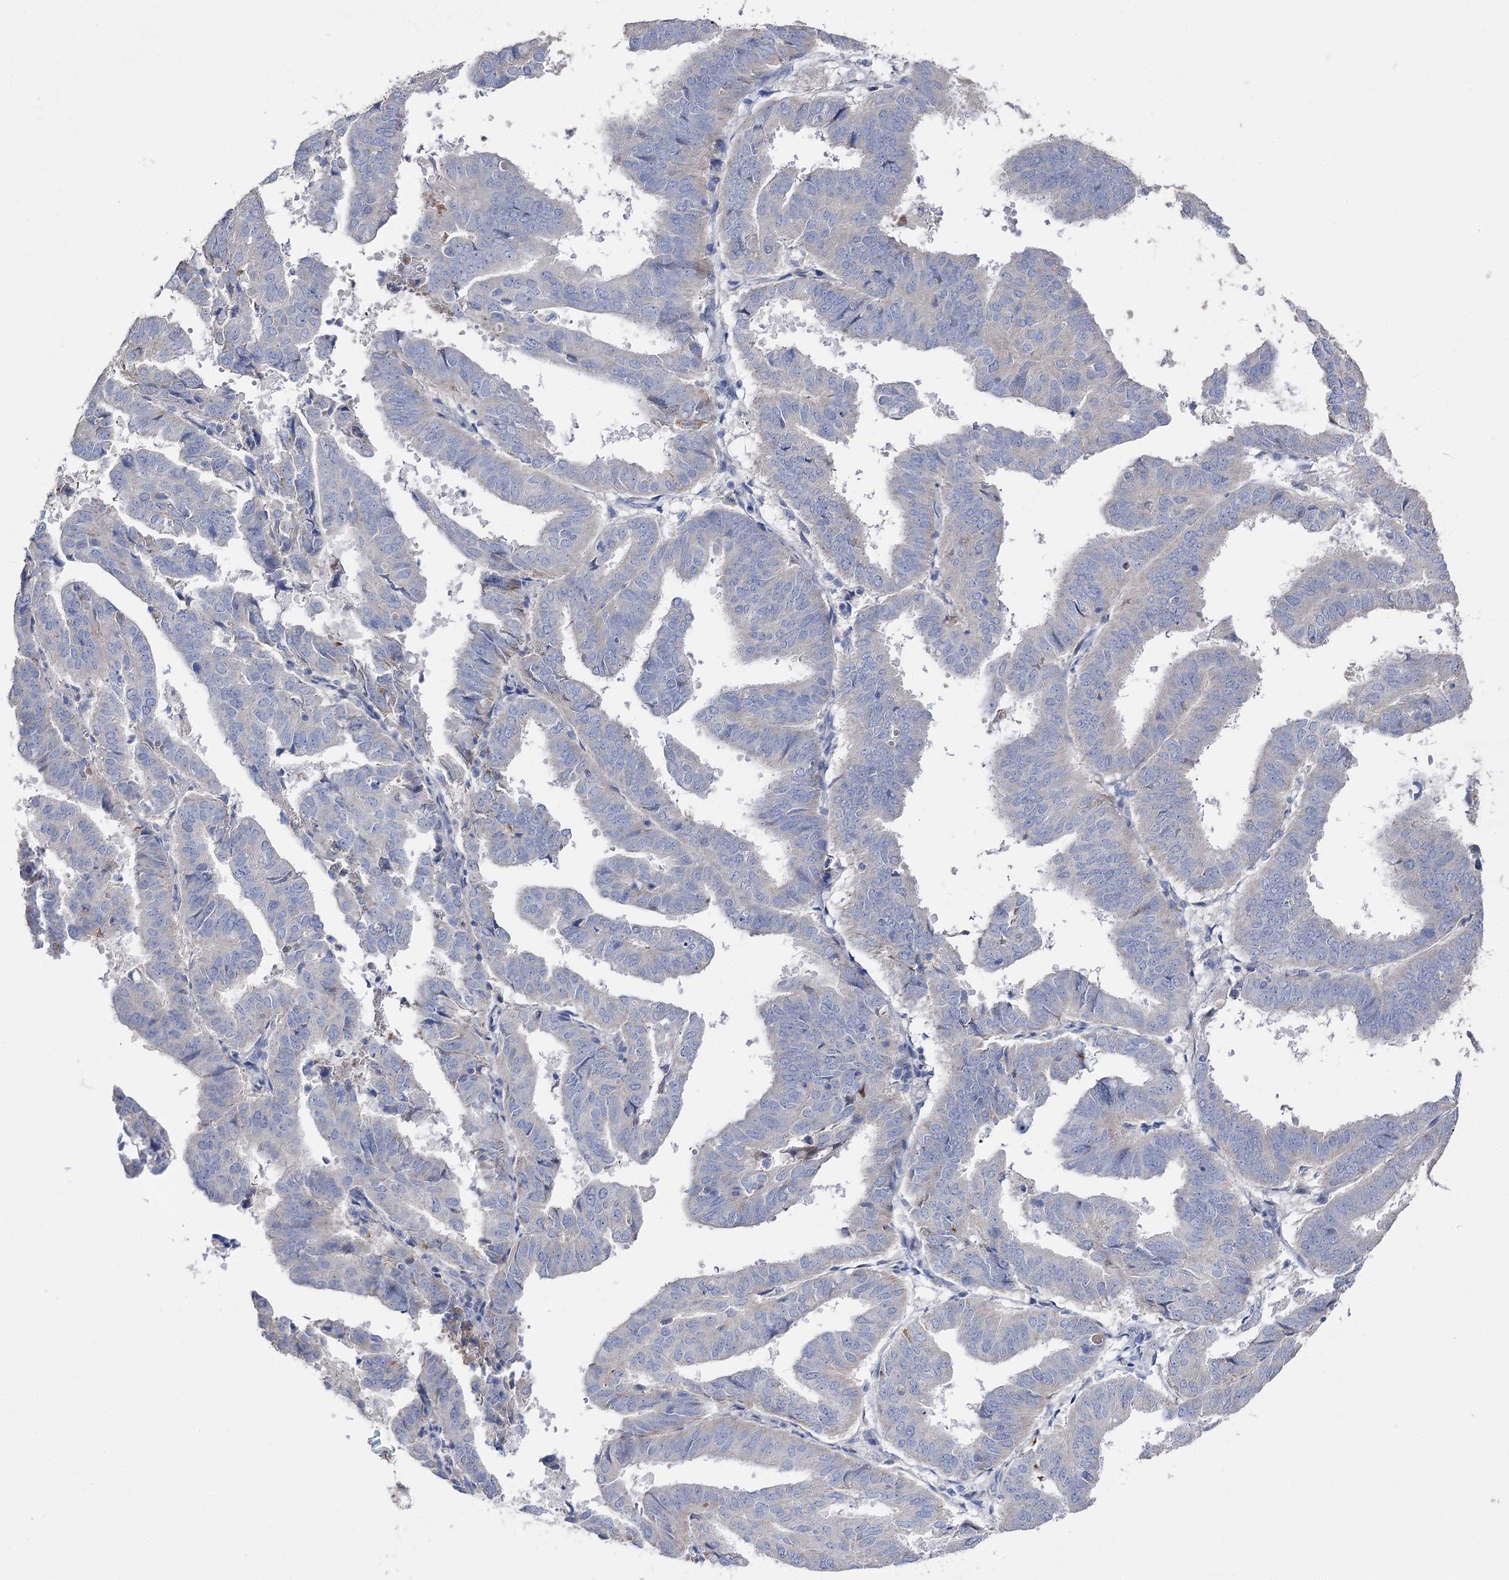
{"staining": {"intensity": "negative", "quantity": "none", "location": "none"}, "tissue": "endometrial cancer", "cell_type": "Tumor cells", "image_type": "cancer", "snomed": [{"axis": "morphology", "description": "Adenocarcinoma, NOS"}, {"axis": "topography", "description": "Uterus"}], "caption": "Photomicrograph shows no protein positivity in tumor cells of endometrial adenocarcinoma tissue.", "gene": "NRAP", "patient": {"sex": "female", "age": 77}}